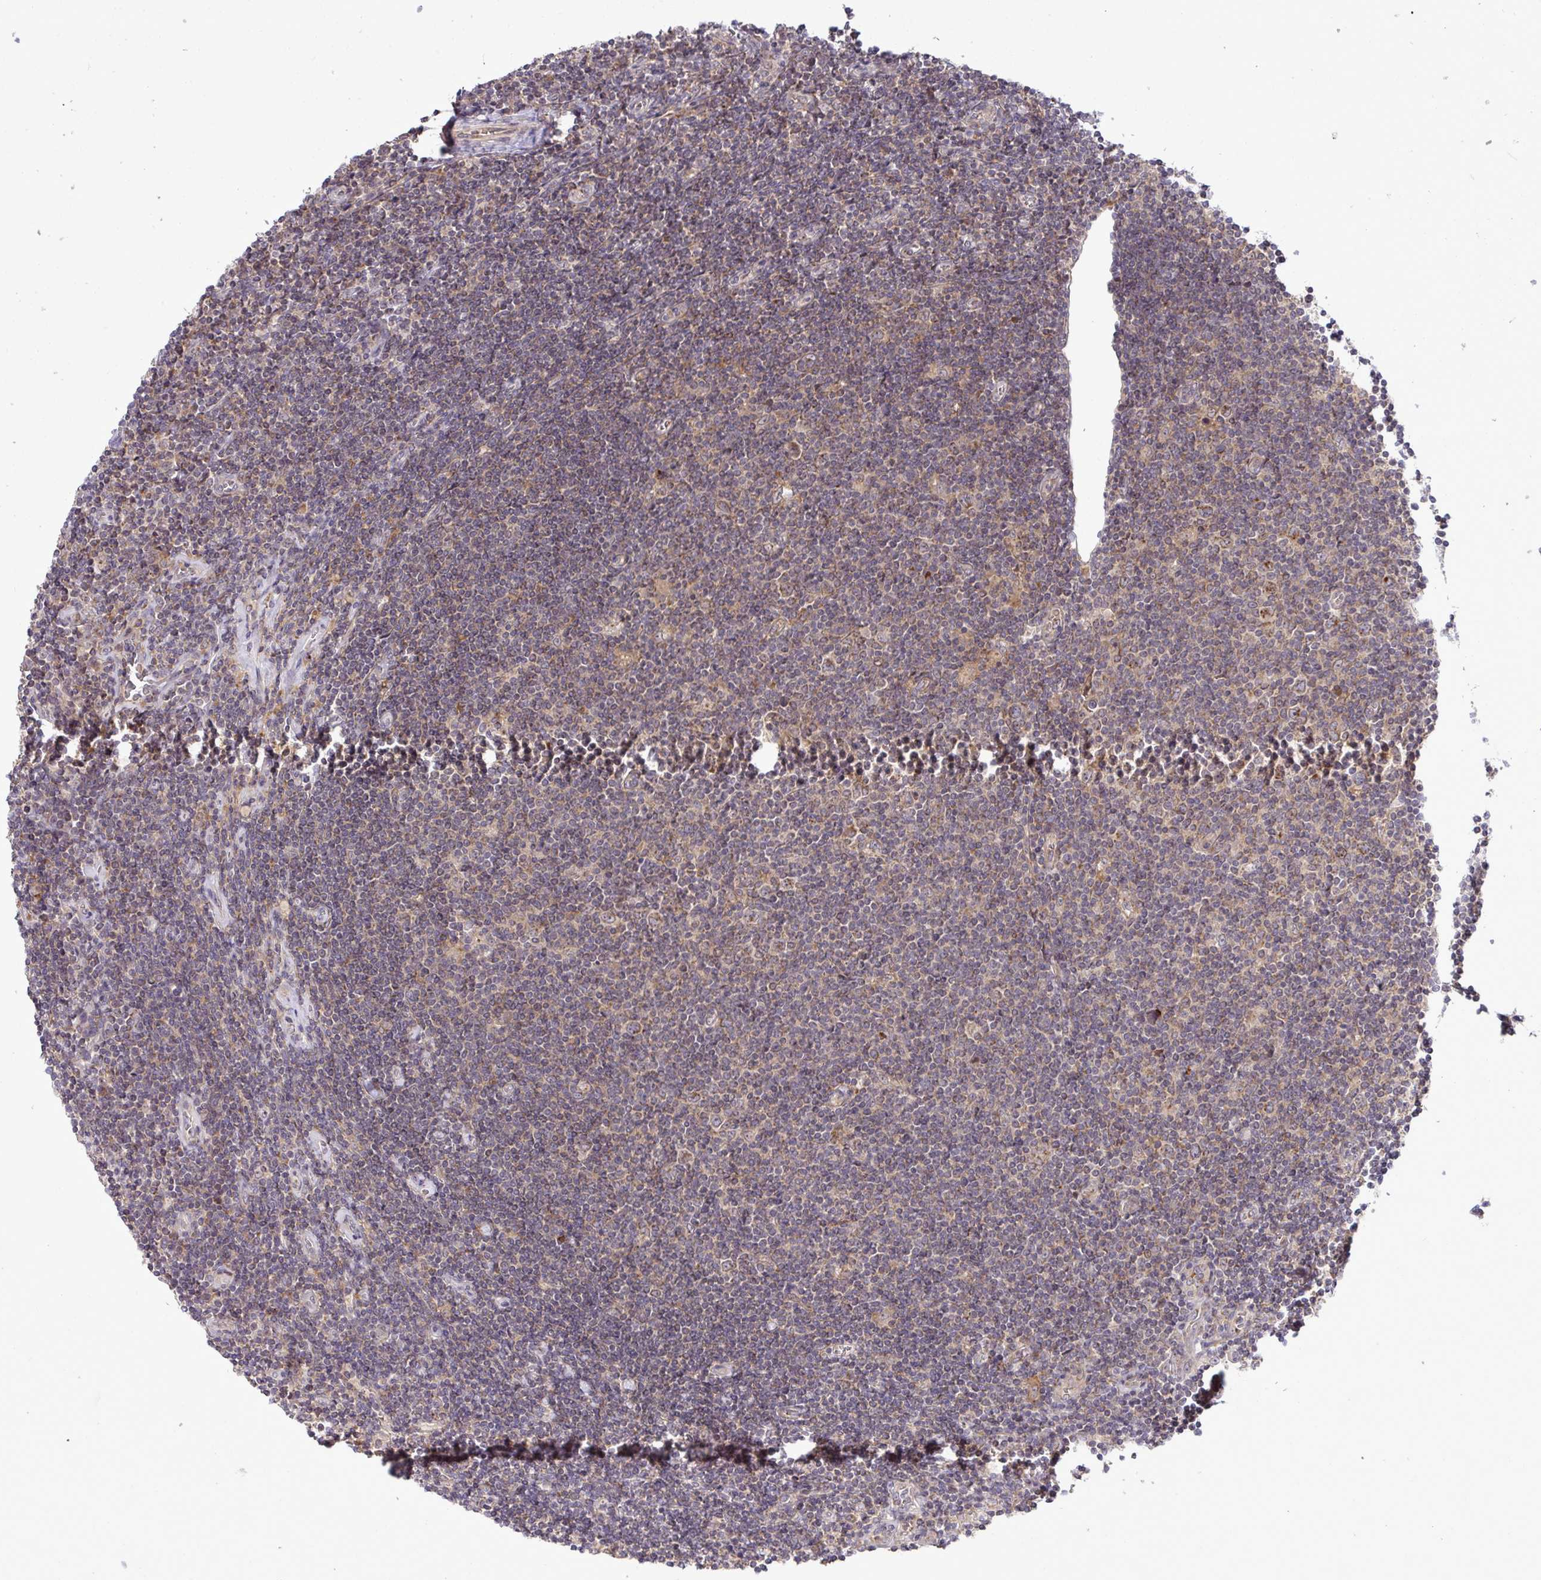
{"staining": {"intensity": "weak", "quantity": "25%-75%", "location": "cytoplasmic/membranous"}, "tissue": "lymphoma", "cell_type": "Tumor cells", "image_type": "cancer", "snomed": [{"axis": "morphology", "description": "Hodgkin's disease, NOS"}, {"axis": "topography", "description": "Lymph node"}], "caption": "Protein analysis of lymphoma tissue demonstrates weak cytoplasmic/membranous positivity in approximately 25%-75% of tumor cells.", "gene": "SLC9A6", "patient": {"sex": "male", "age": 40}}